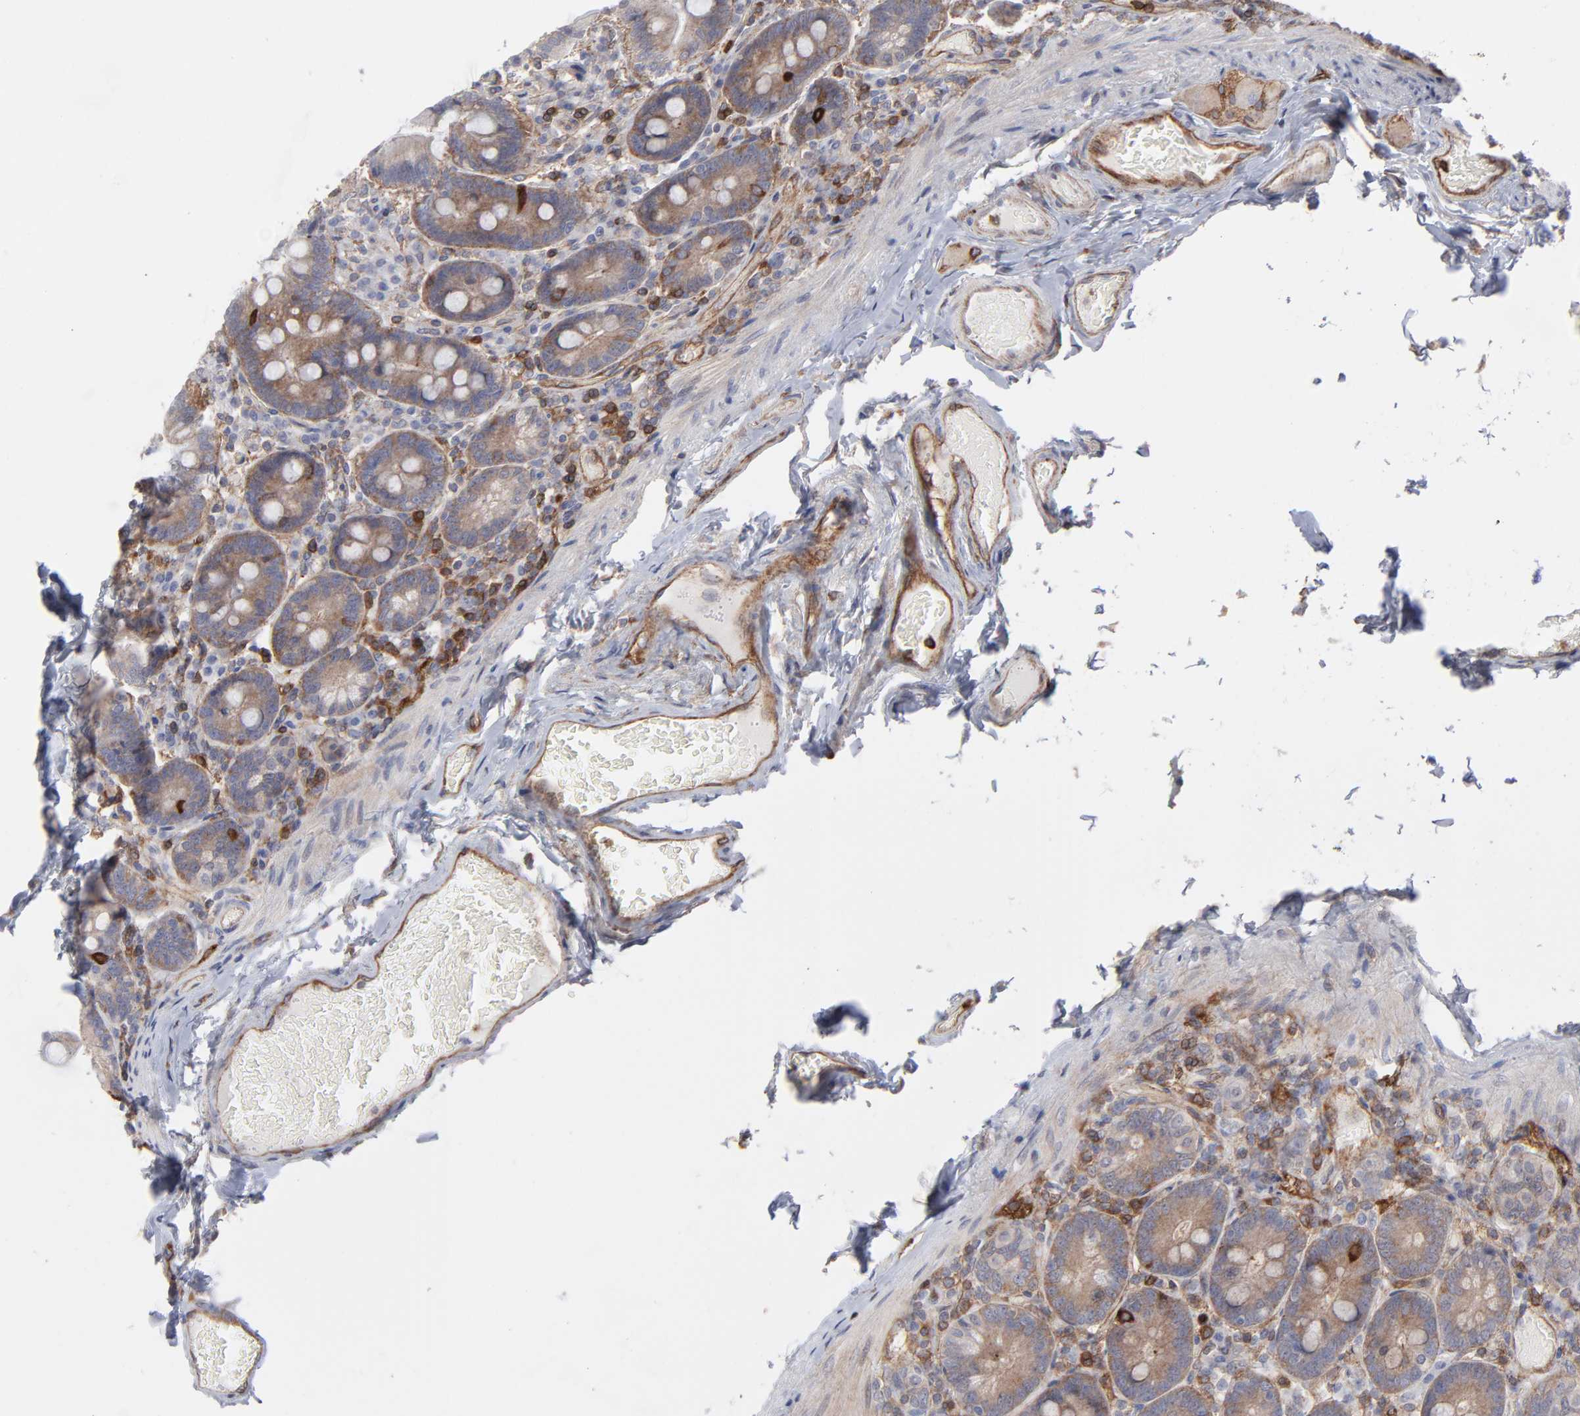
{"staining": {"intensity": "weak", "quantity": ">75%", "location": "cytoplasmic/membranous"}, "tissue": "duodenum", "cell_type": "Glandular cells", "image_type": "normal", "snomed": [{"axis": "morphology", "description": "Normal tissue, NOS"}, {"axis": "topography", "description": "Duodenum"}], "caption": "Protein positivity by immunohistochemistry (IHC) exhibits weak cytoplasmic/membranous positivity in approximately >75% of glandular cells in unremarkable duodenum.", "gene": "PXN", "patient": {"sex": "male", "age": 66}}